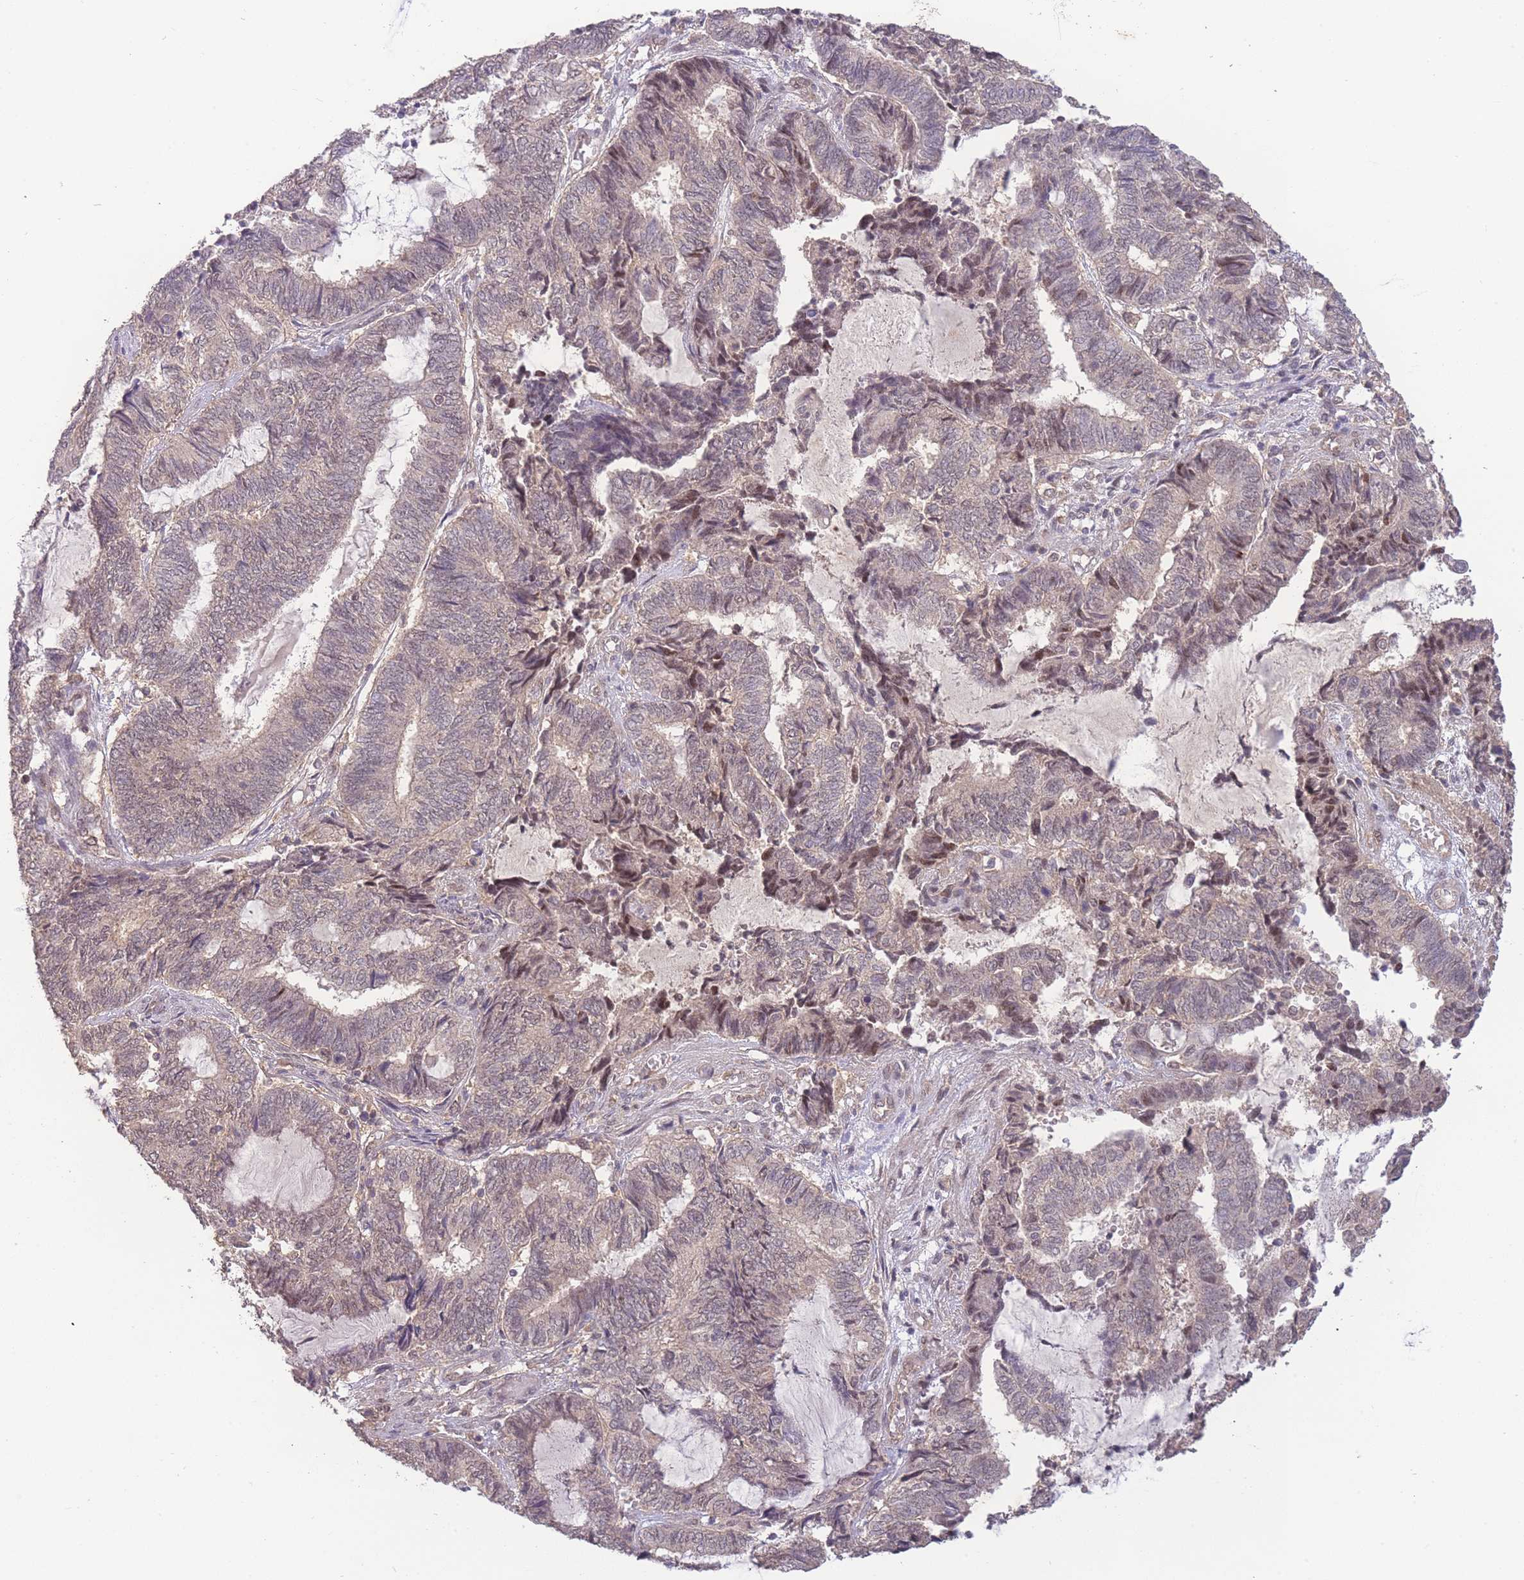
{"staining": {"intensity": "weak", "quantity": "<25%", "location": "nuclear"}, "tissue": "endometrial cancer", "cell_type": "Tumor cells", "image_type": "cancer", "snomed": [{"axis": "morphology", "description": "Adenocarcinoma, NOS"}, {"axis": "topography", "description": "Uterus"}, {"axis": "topography", "description": "Endometrium"}], "caption": "Immunohistochemistry photomicrograph of neoplastic tissue: endometrial cancer stained with DAB reveals no significant protein staining in tumor cells.", "gene": "RNF144B", "patient": {"sex": "female", "age": 70}}